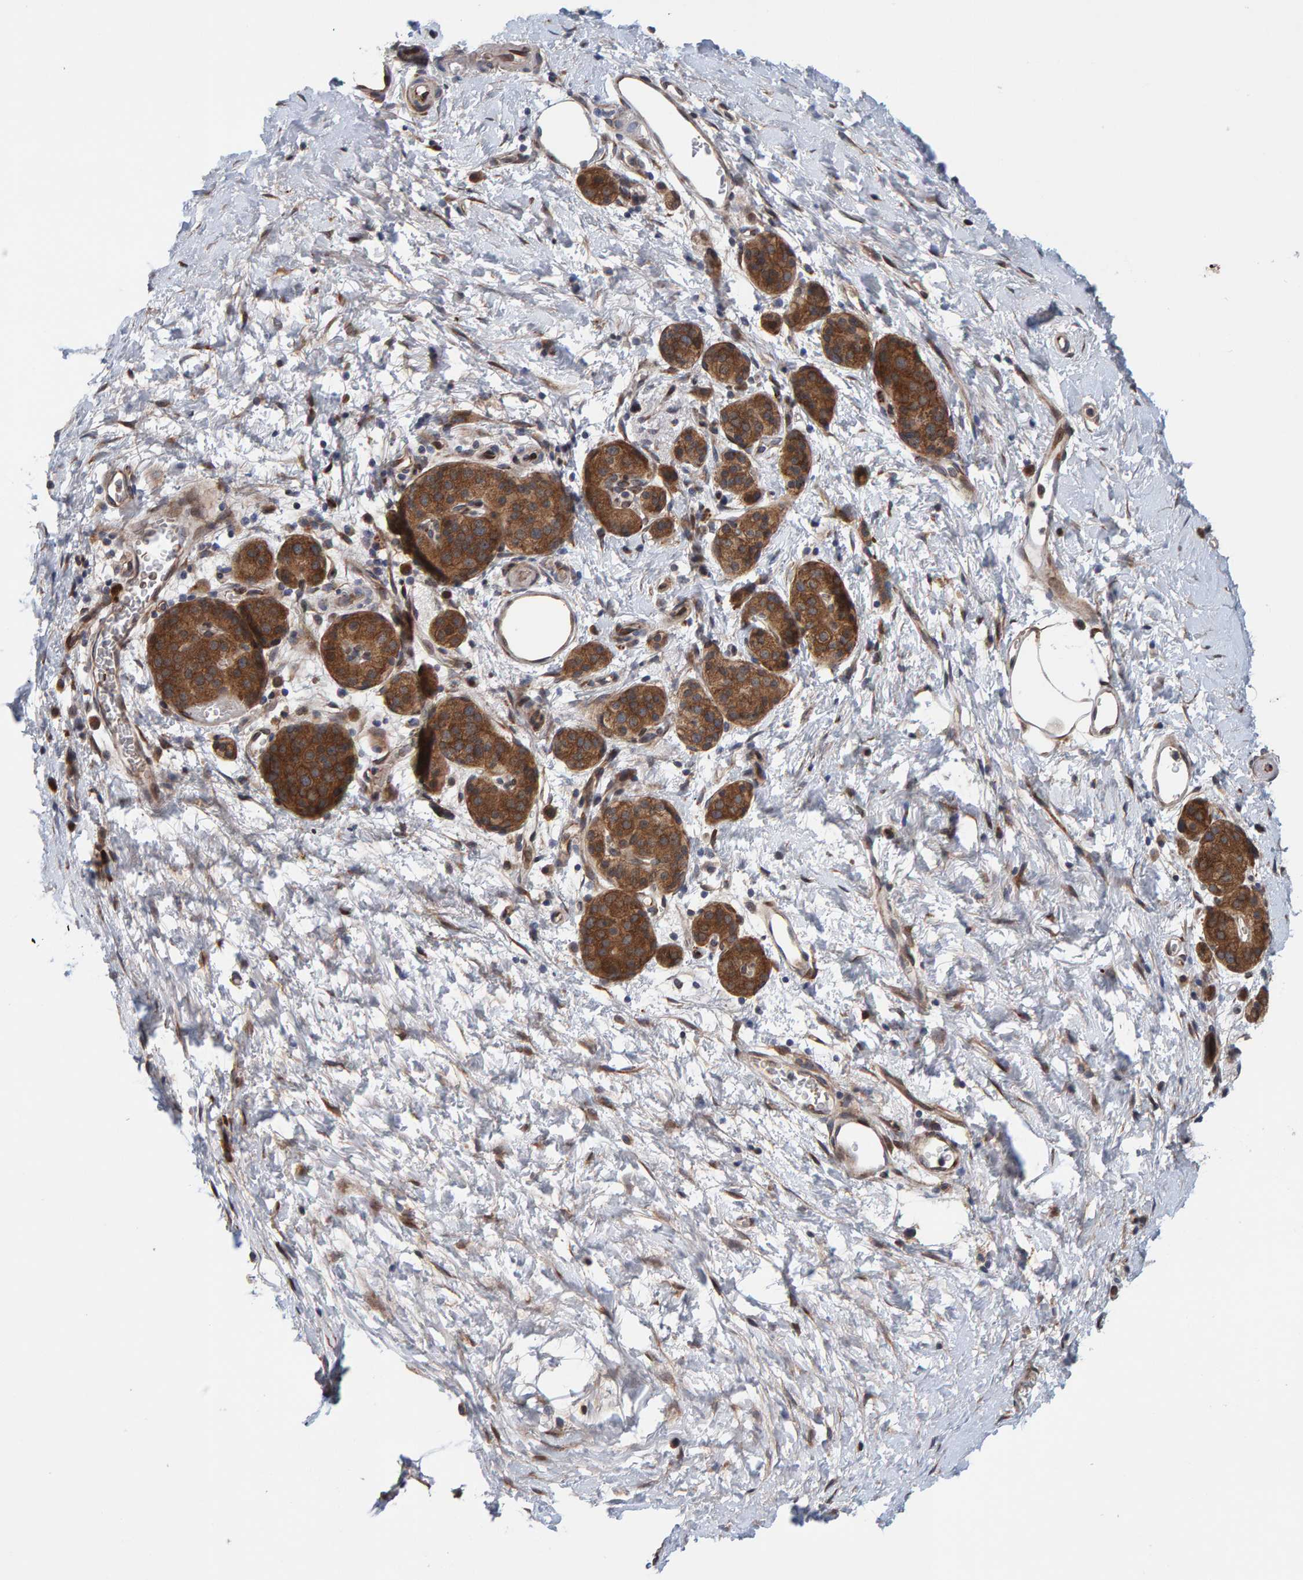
{"staining": {"intensity": "strong", "quantity": ">75%", "location": "cytoplasmic/membranous"}, "tissue": "pancreatic cancer", "cell_type": "Tumor cells", "image_type": "cancer", "snomed": [{"axis": "morphology", "description": "Adenocarcinoma, NOS"}, {"axis": "topography", "description": "Pancreas"}], "caption": "This micrograph shows adenocarcinoma (pancreatic) stained with immunohistochemistry (IHC) to label a protein in brown. The cytoplasmic/membranous of tumor cells show strong positivity for the protein. Nuclei are counter-stained blue.", "gene": "MFSD6L", "patient": {"sex": "male", "age": 50}}